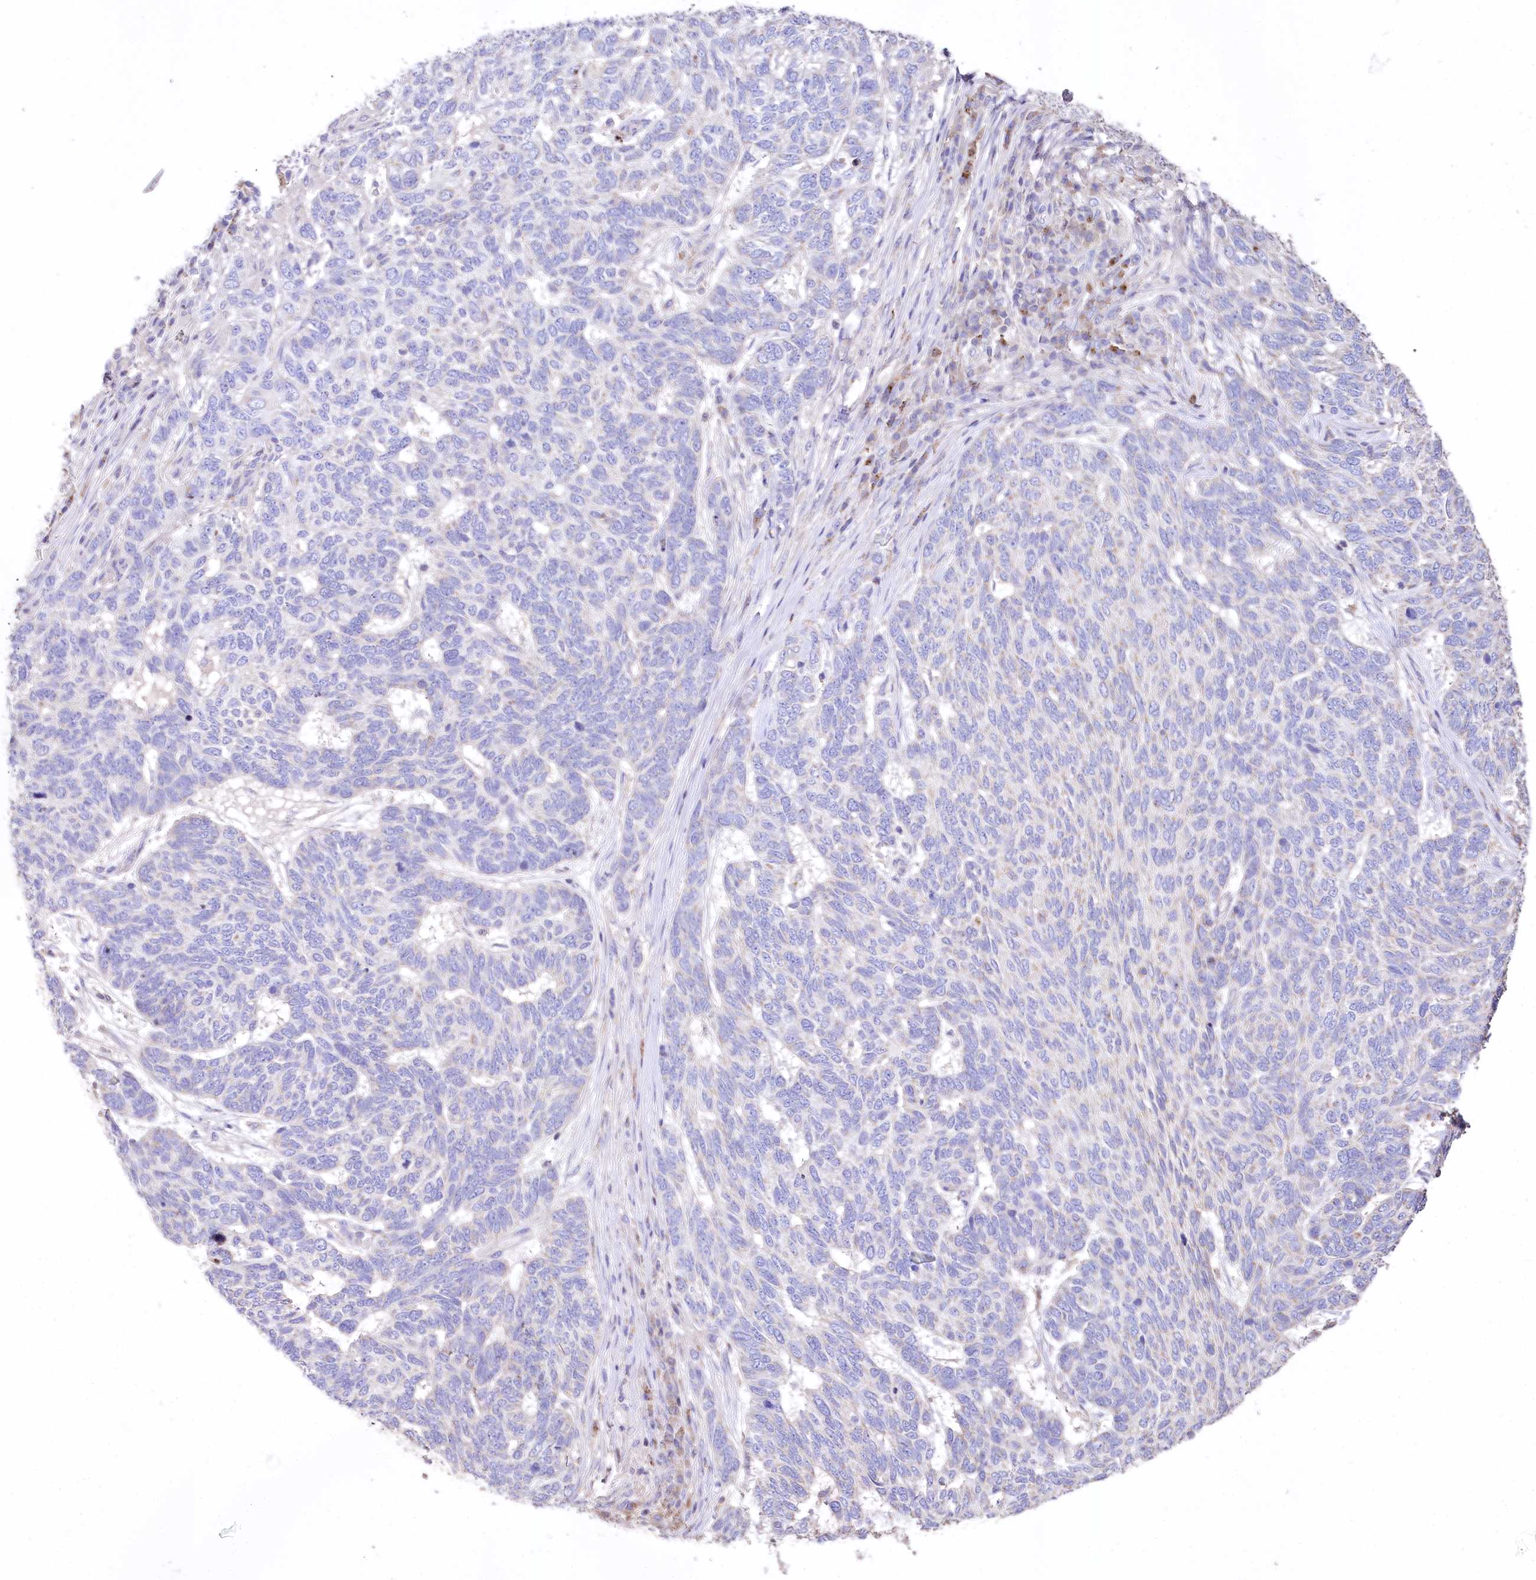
{"staining": {"intensity": "negative", "quantity": "none", "location": "none"}, "tissue": "skin cancer", "cell_type": "Tumor cells", "image_type": "cancer", "snomed": [{"axis": "morphology", "description": "Basal cell carcinoma"}, {"axis": "topography", "description": "Skin"}], "caption": "DAB immunohistochemical staining of skin cancer (basal cell carcinoma) demonstrates no significant positivity in tumor cells.", "gene": "PTER", "patient": {"sex": "female", "age": 65}}